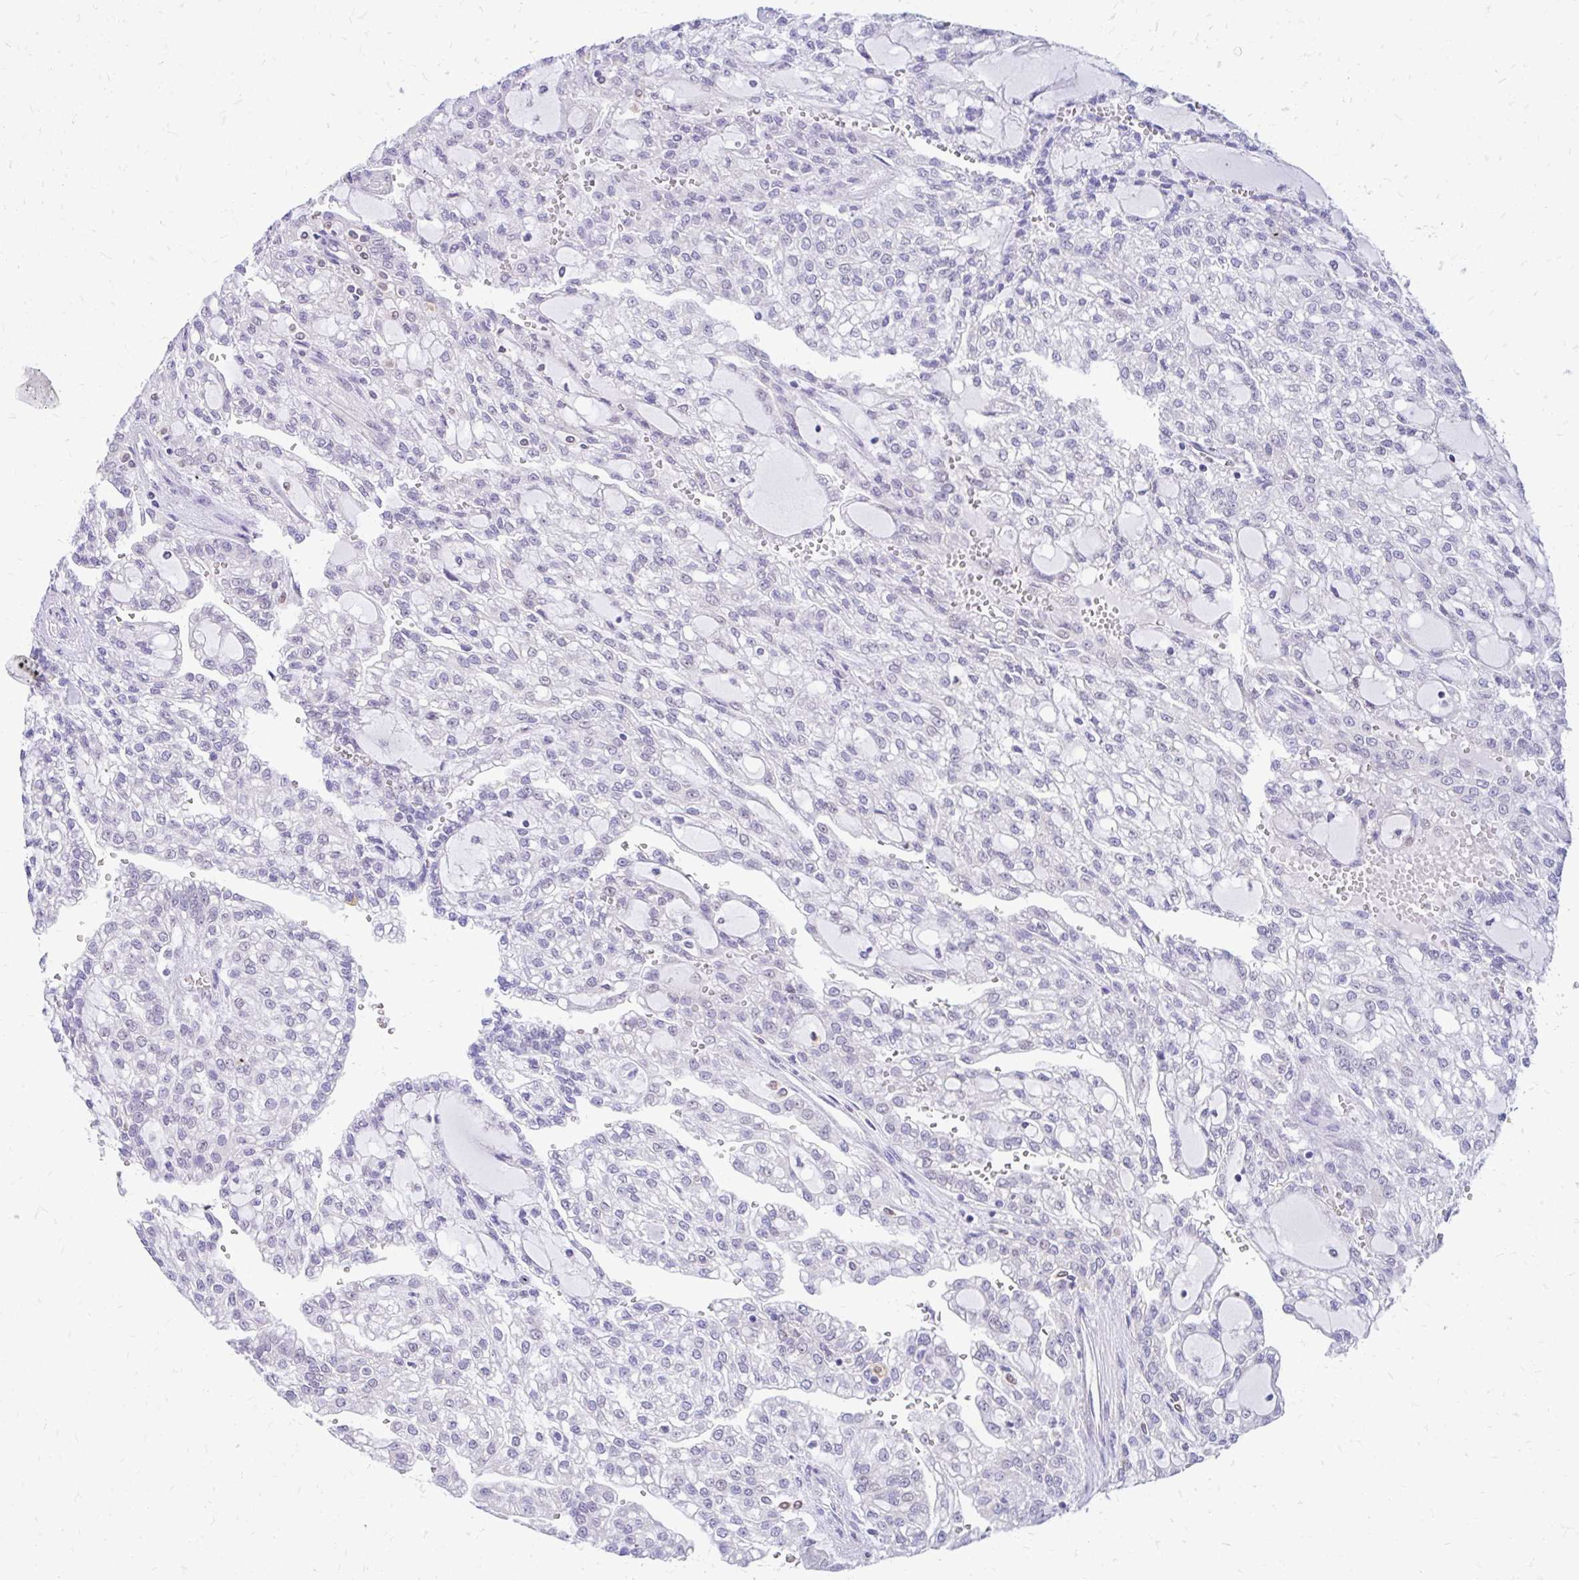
{"staining": {"intensity": "negative", "quantity": "none", "location": "none"}, "tissue": "renal cancer", "cell_type": "Tumor cells", "image_type": "cancer", "snomed": [{"axis": "morphology", "description": "Adenocarcinoma, NOS"}, {"axis": "topography", "description": "Kidney"}], "caption": "Tumor cells show no significant protein positivity in adenocarcinoma (renal).", "gene": "GLB1L2", "patient": {"sex": "male", "age": 63}}